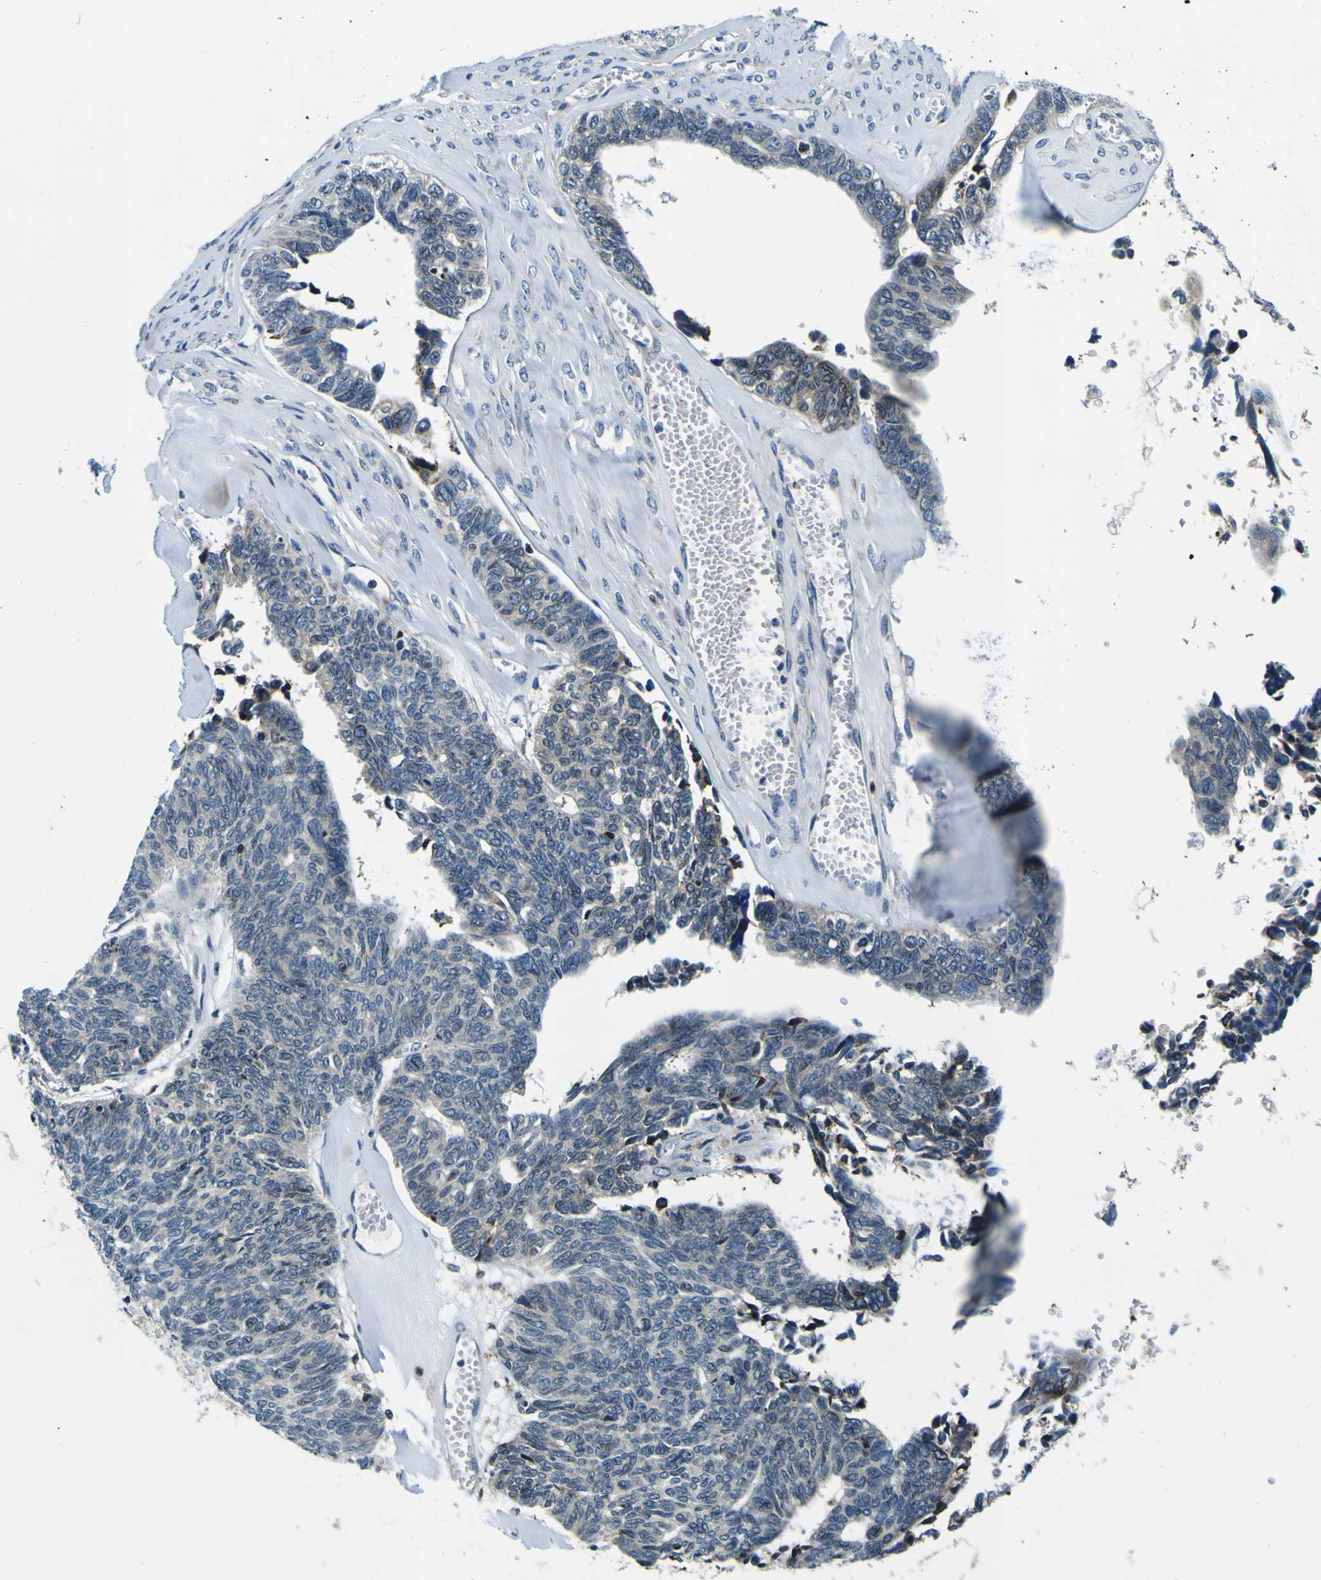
{"staining": {"intensity": "negative", "quantity": "none", "location": "none"}, "tissue": "ovarian cancer", "cell_type": "Tumor cells", "image_type": "cancer", "snomed": [{"axis": "morphology", "description": "Cystadenocarcinoma, serous, NOS"}, {"axis": "topography", "description": "Ovary"}], "caption": "There is no significant expression in tumor cells of ovarian cancer.", "gene": "NLRP3", "patient": {"sex": "female", "age": 79}}